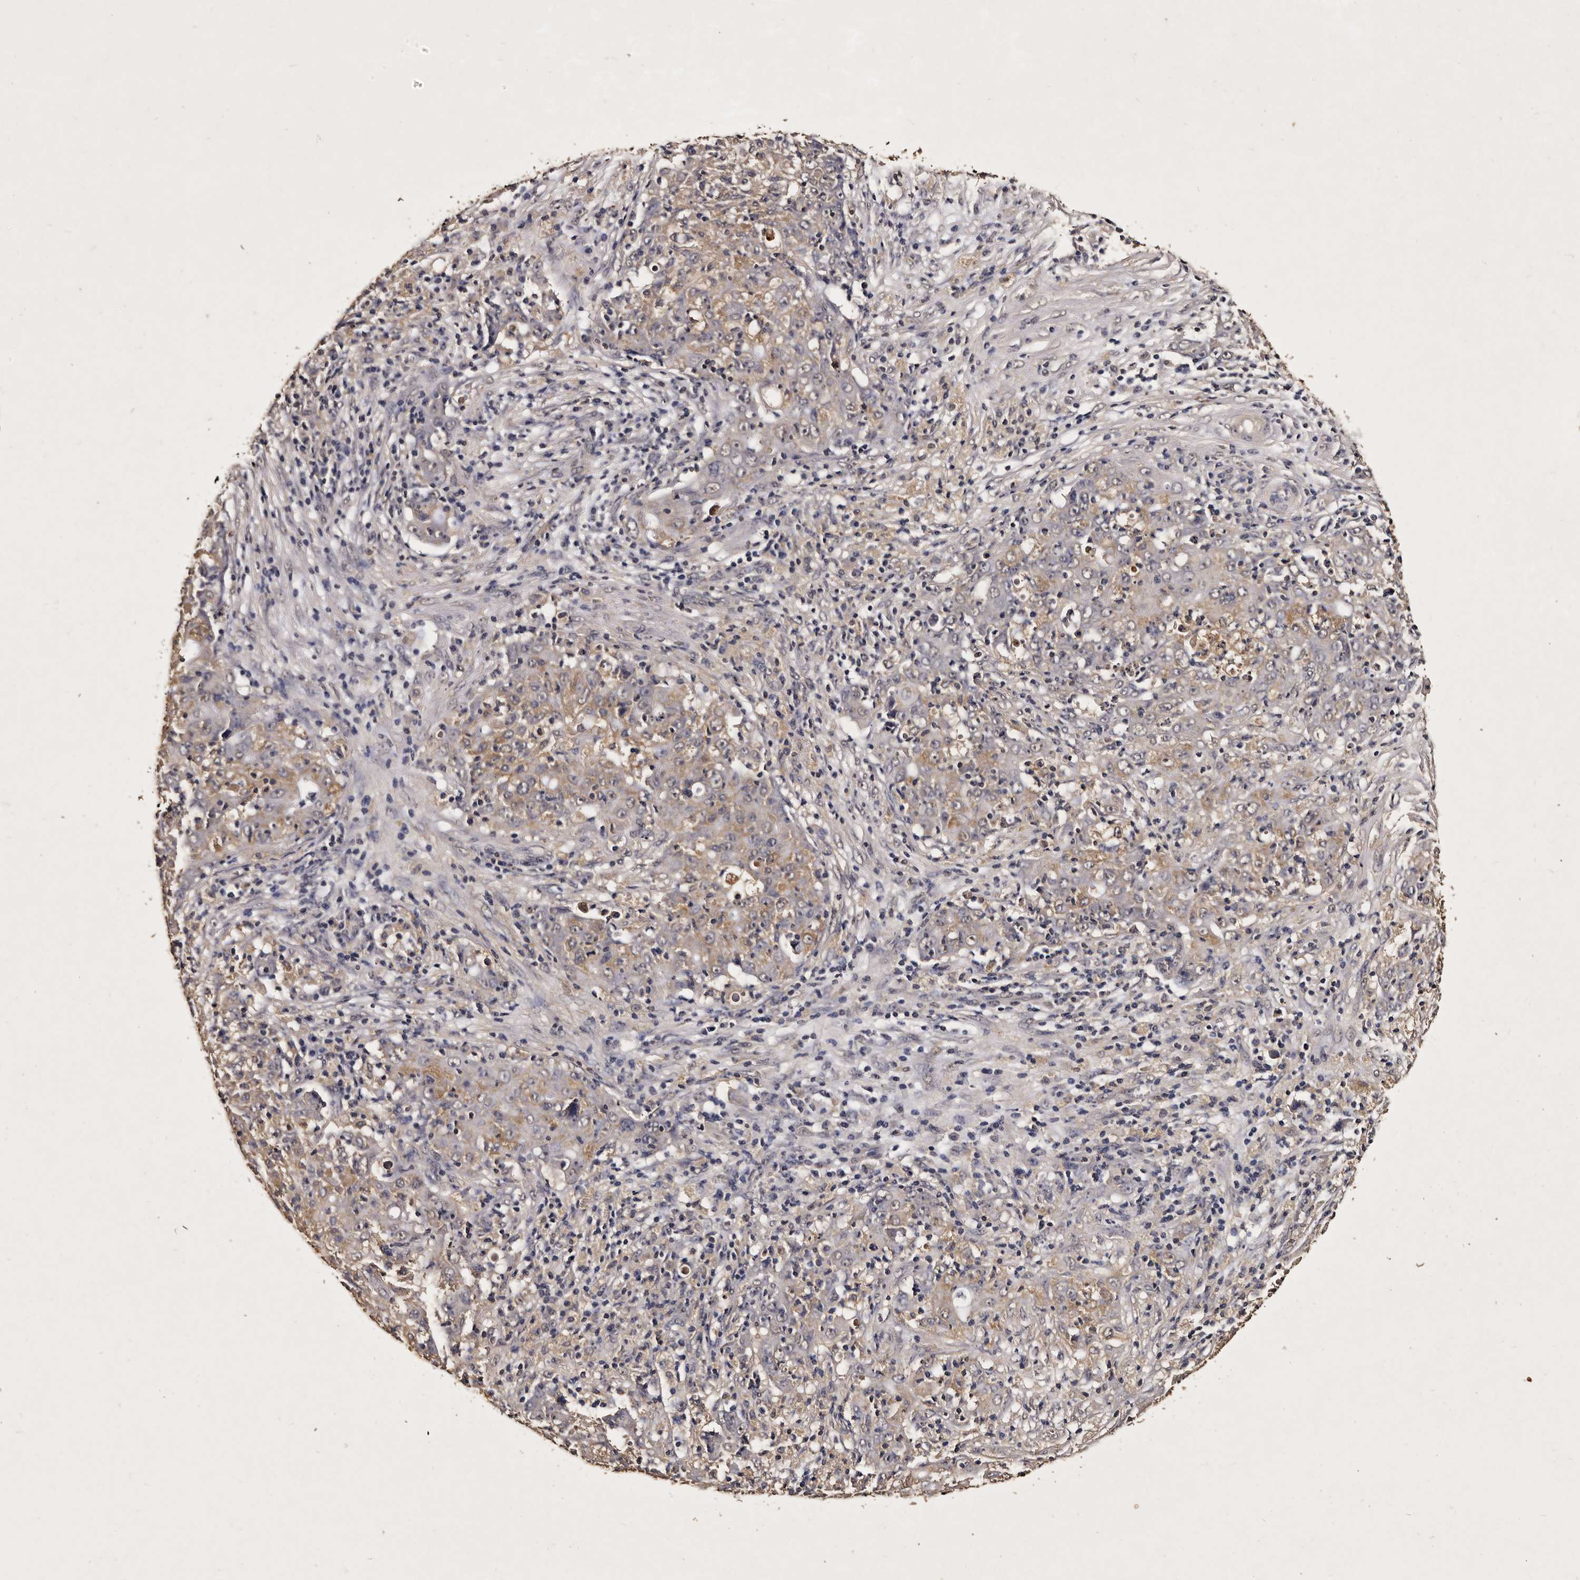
{"staining": {"intensity": "weak", "quantity": "25%-75%", "location": "cytoplasmic/membranous"}, "tissue": "ovarian cancer", "cell_type": "Tumor cells", "image_type": "cancer", "snomed": [{"axis": "morphology", "description": "Carcinoma, endometroid"}, {"axis": "topography", "description": "Ovary"}], "caption": "Immunohistochemical staining of ovarian cancer displays low levels of weak cytoplasmic/membranous protein positivity in approximately 25%-75% of tumor cells. The staining was performed using DAB, with brown indicating positive protein expression. Nuclei are stained blue with hematoxylin.", "gene": "PARS2", "patient": {"sex": "female", "age": 42}}